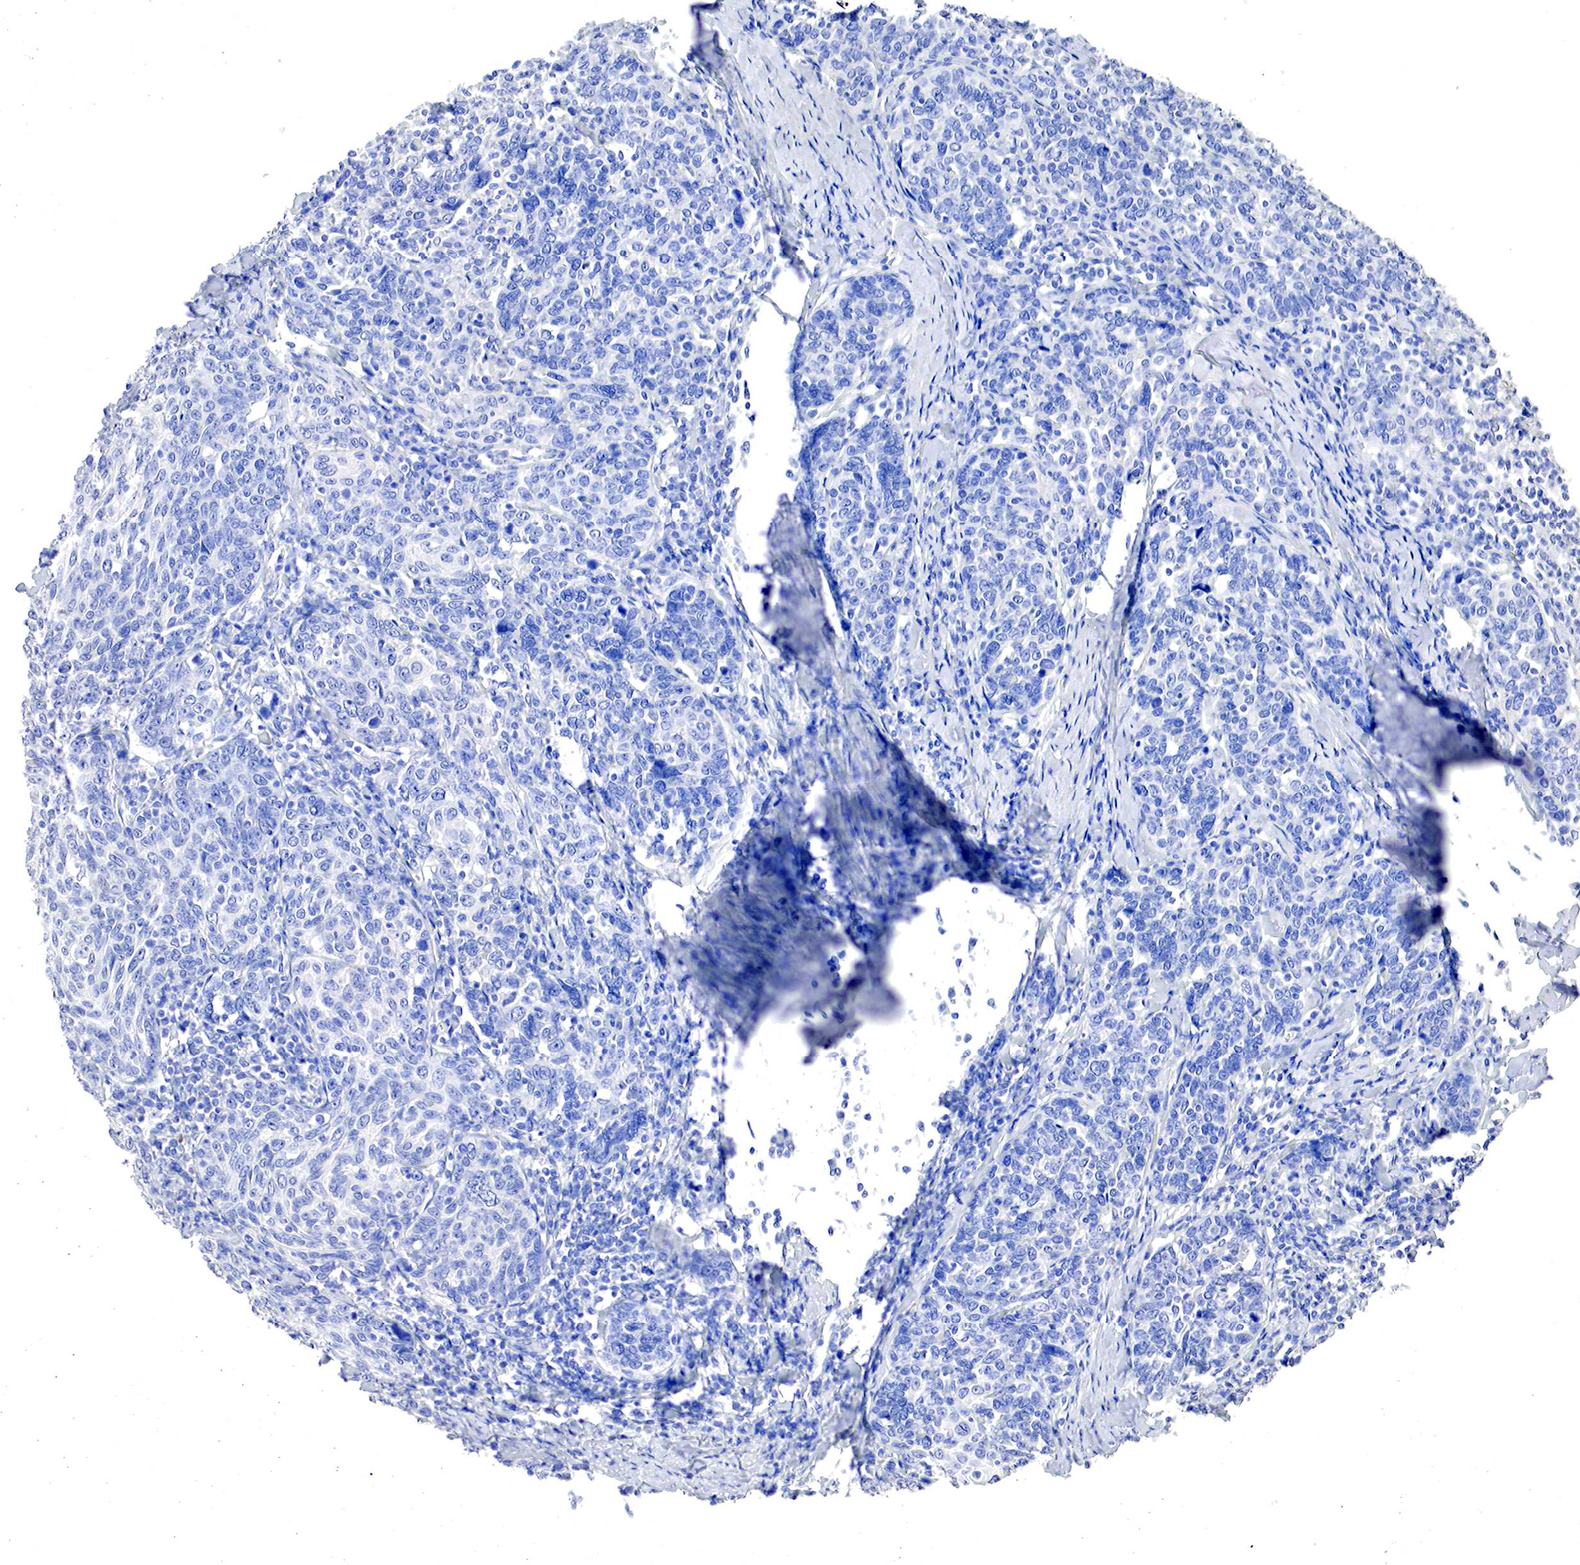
{"staining": {"intensity": "negative", "quantity": "none", "location": "none"}, "tissue": "cervical cancer", "cell_type": "Tumor cells", "image_type": "cancer", "snomed": [{"axis": "morphology", "description": "Squamous cell carcinoma, NOS"}, {"axis": "topography", "description": "Cervix"}], "caption": "Immunohistochemistry (IHC) of human squamous cell carcinoma (cervical) demonstrates no expression in tumor cells.", "gene": "OTC", "patient": {"sex": "female", "age": 41}}